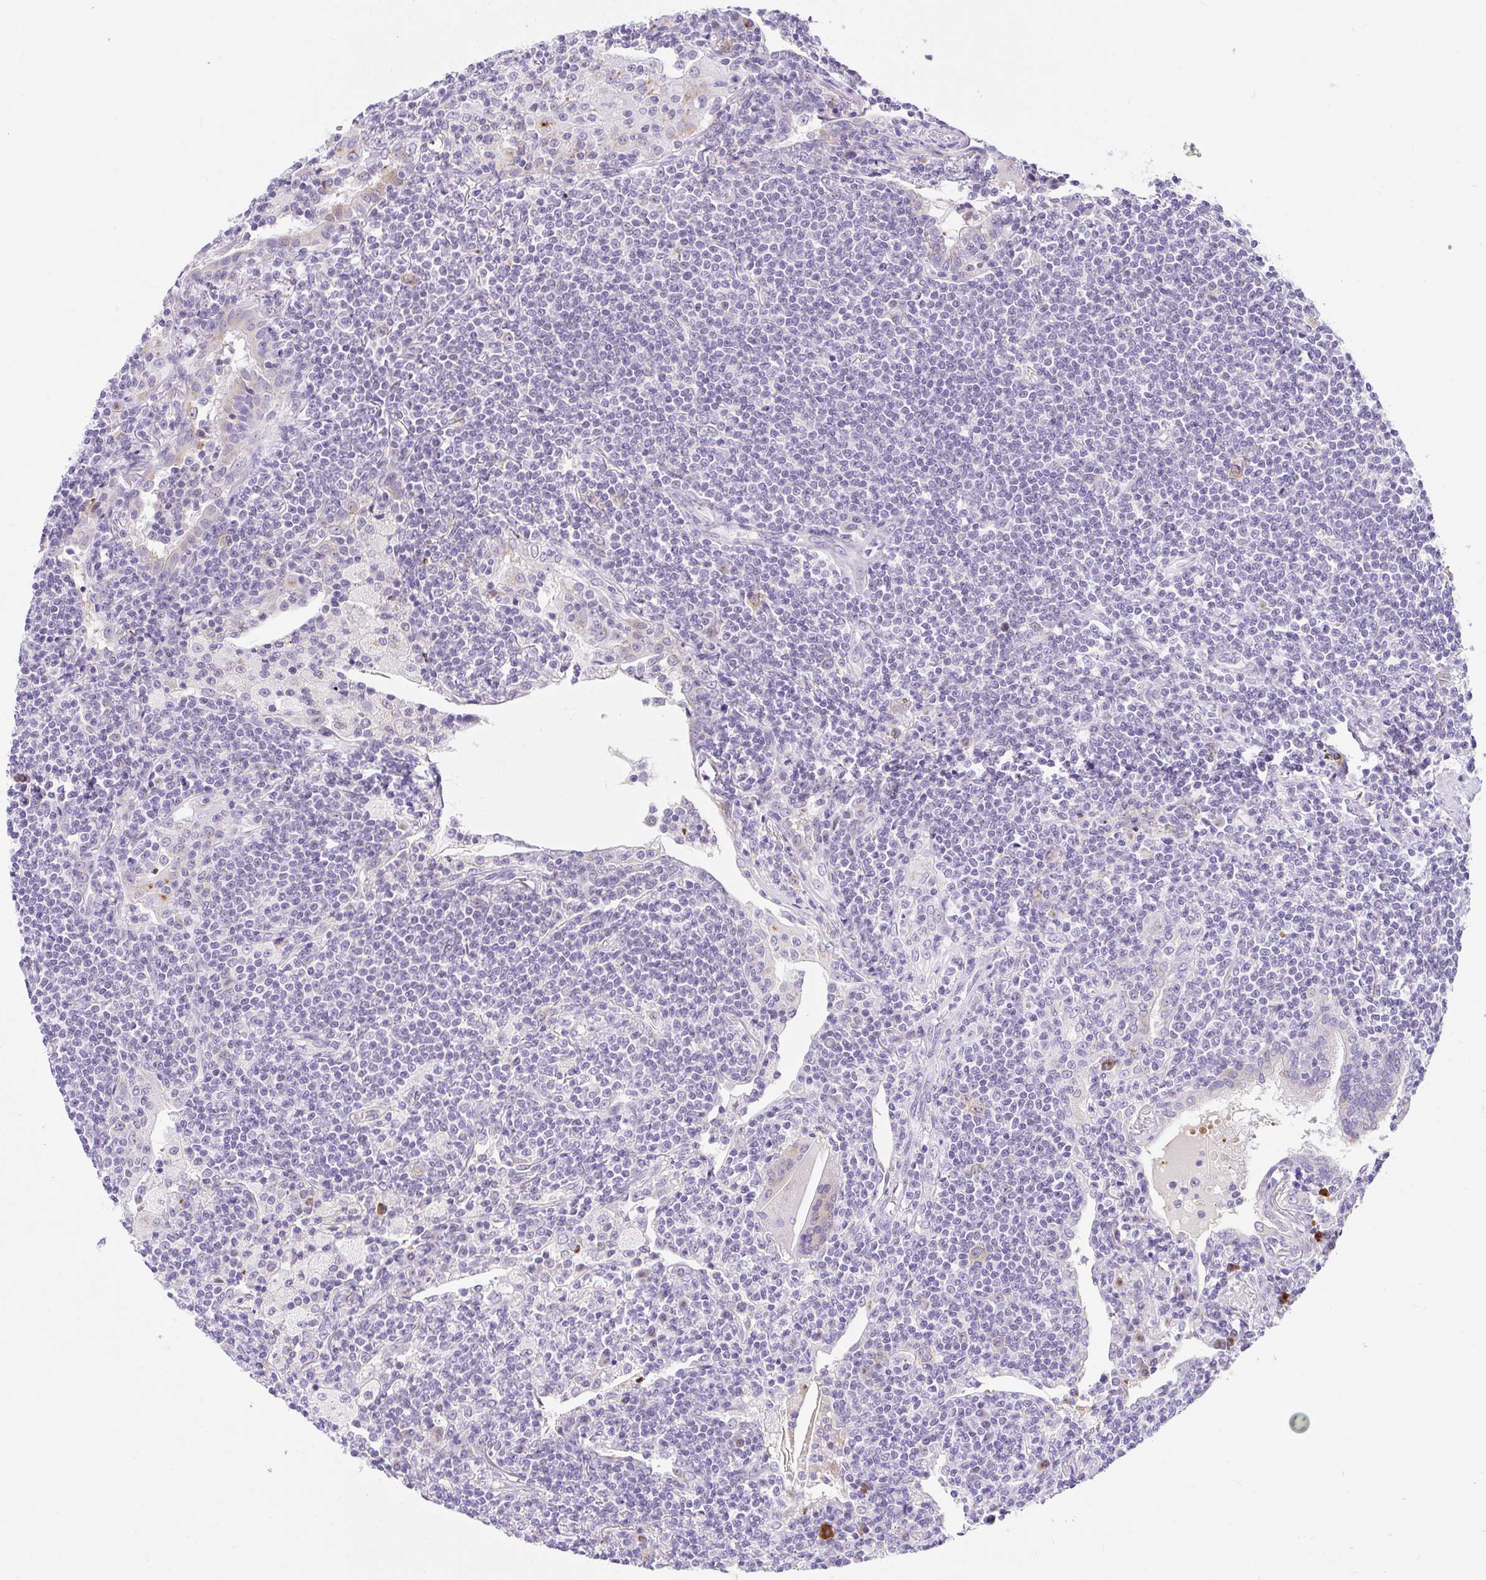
{"staining": {"intensity": "negative", "quantity": "none", "location": "none"}, "tissue": "lymphoma", "cell_type": "Tumor cells", "image_type": "cancer", "snomed": [{"axis": "morphology", "description": "Malignant lymphoma, non-Hodgkin's type, Low grade"}, {"axis": "topography", "description": "Lung"}], "caption": "Tumor cells are negative for protein expression in human lymphoma.", "gene": "GOLGA8A", "patient": {"sex": "female", "age": 71}}